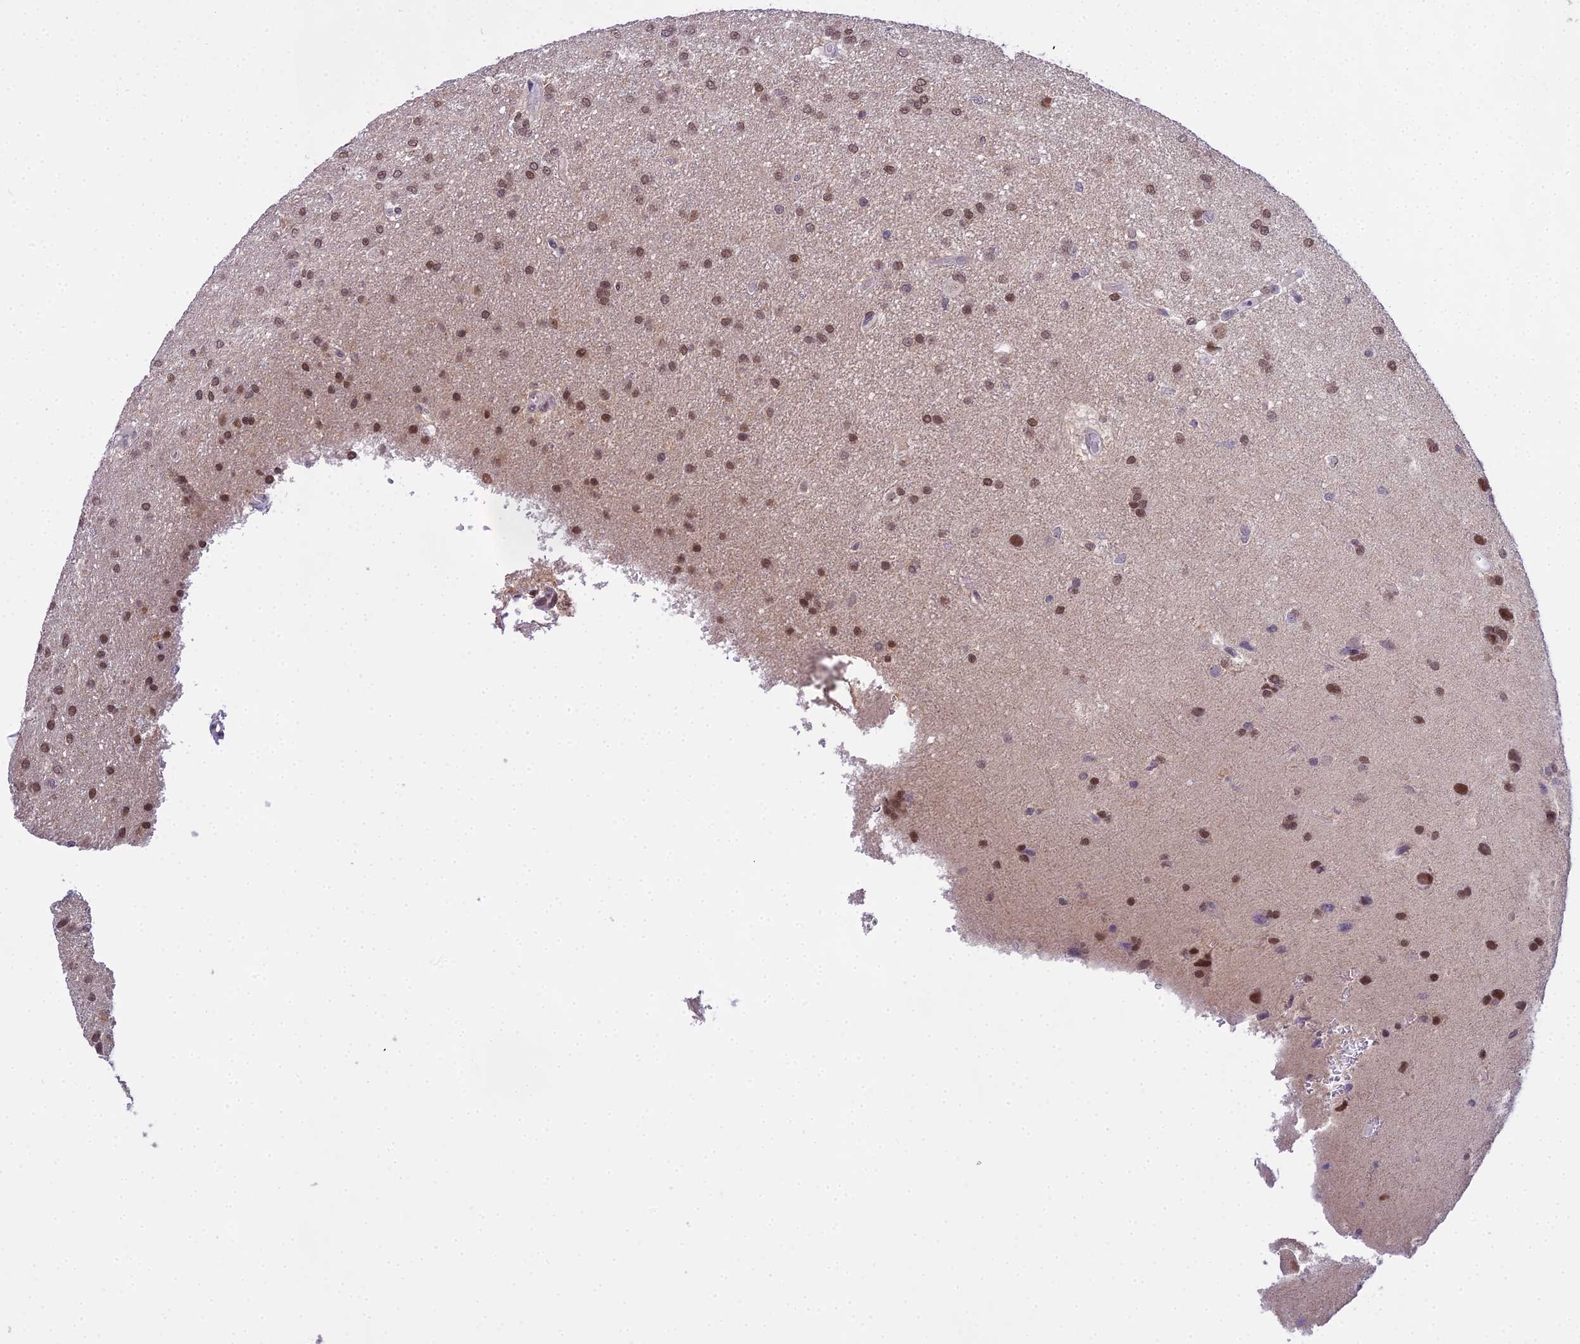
{"staining": {"intensity": "moderate", "quantity": ">75%", "location": "nuclear"}, "tissue": "glioma", "cell_type": "Tumor cells", "image_type": "cancer", "snomed": [{"axis": "morphology", "description": "Glioma, malignant, Low grade"}, {"axis": "topography", "description": "Brain"}], "caption": "Glioma tissue reveals moderate nuclear expression in approximately >75% of tumor cells Nuclei are stained in blue.", "gene": "MAT2A", "patient": {"sex": "male", "age": 66}}